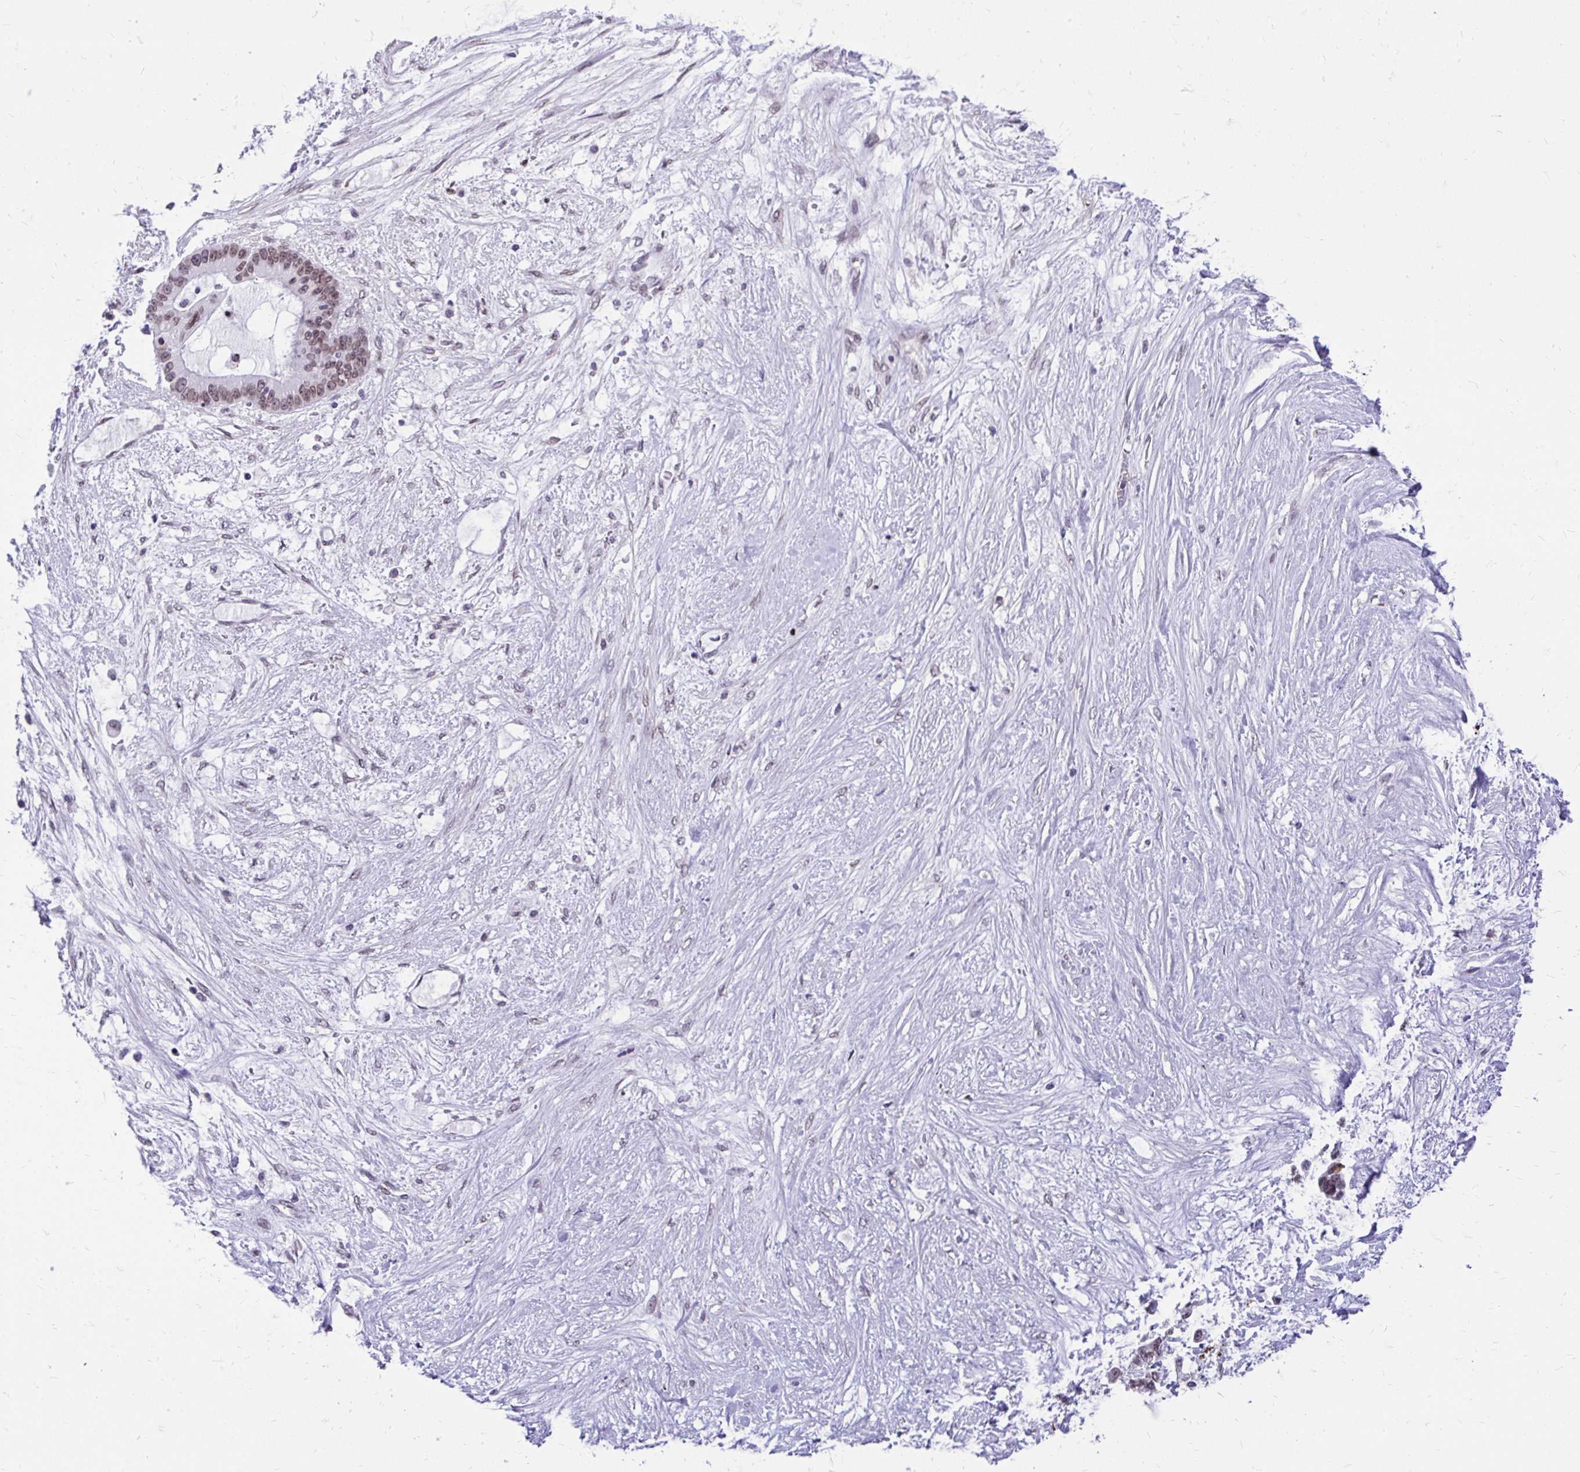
{"staining": {"intensity": "moderate", "quantity": ">75%", "location": "cytoplasmic/membranous,nuclear"}, "tissue": "liver cancer", "cell_type": "Tumor cells", "image_type": "cancer", "snomed": [{"axis": "morphology", "description": "Normal tissue, NOS"}, {"axis": "morphology", "description": "Cholangiocarcinoma"}, {"axis": "topography", "description": "Liver"}, {"axis": "topography", "description": "Peripheral nerve tissue"}], "caption": "The immunohistochemical stain highlights moderate cytoplasmic/membranous and nuclear positivity in tumor cells of liver cancer (cholangiocarcinoma) tissue.", "gene": "BANF1", "patient": {"sex": "female", "age": 73}}